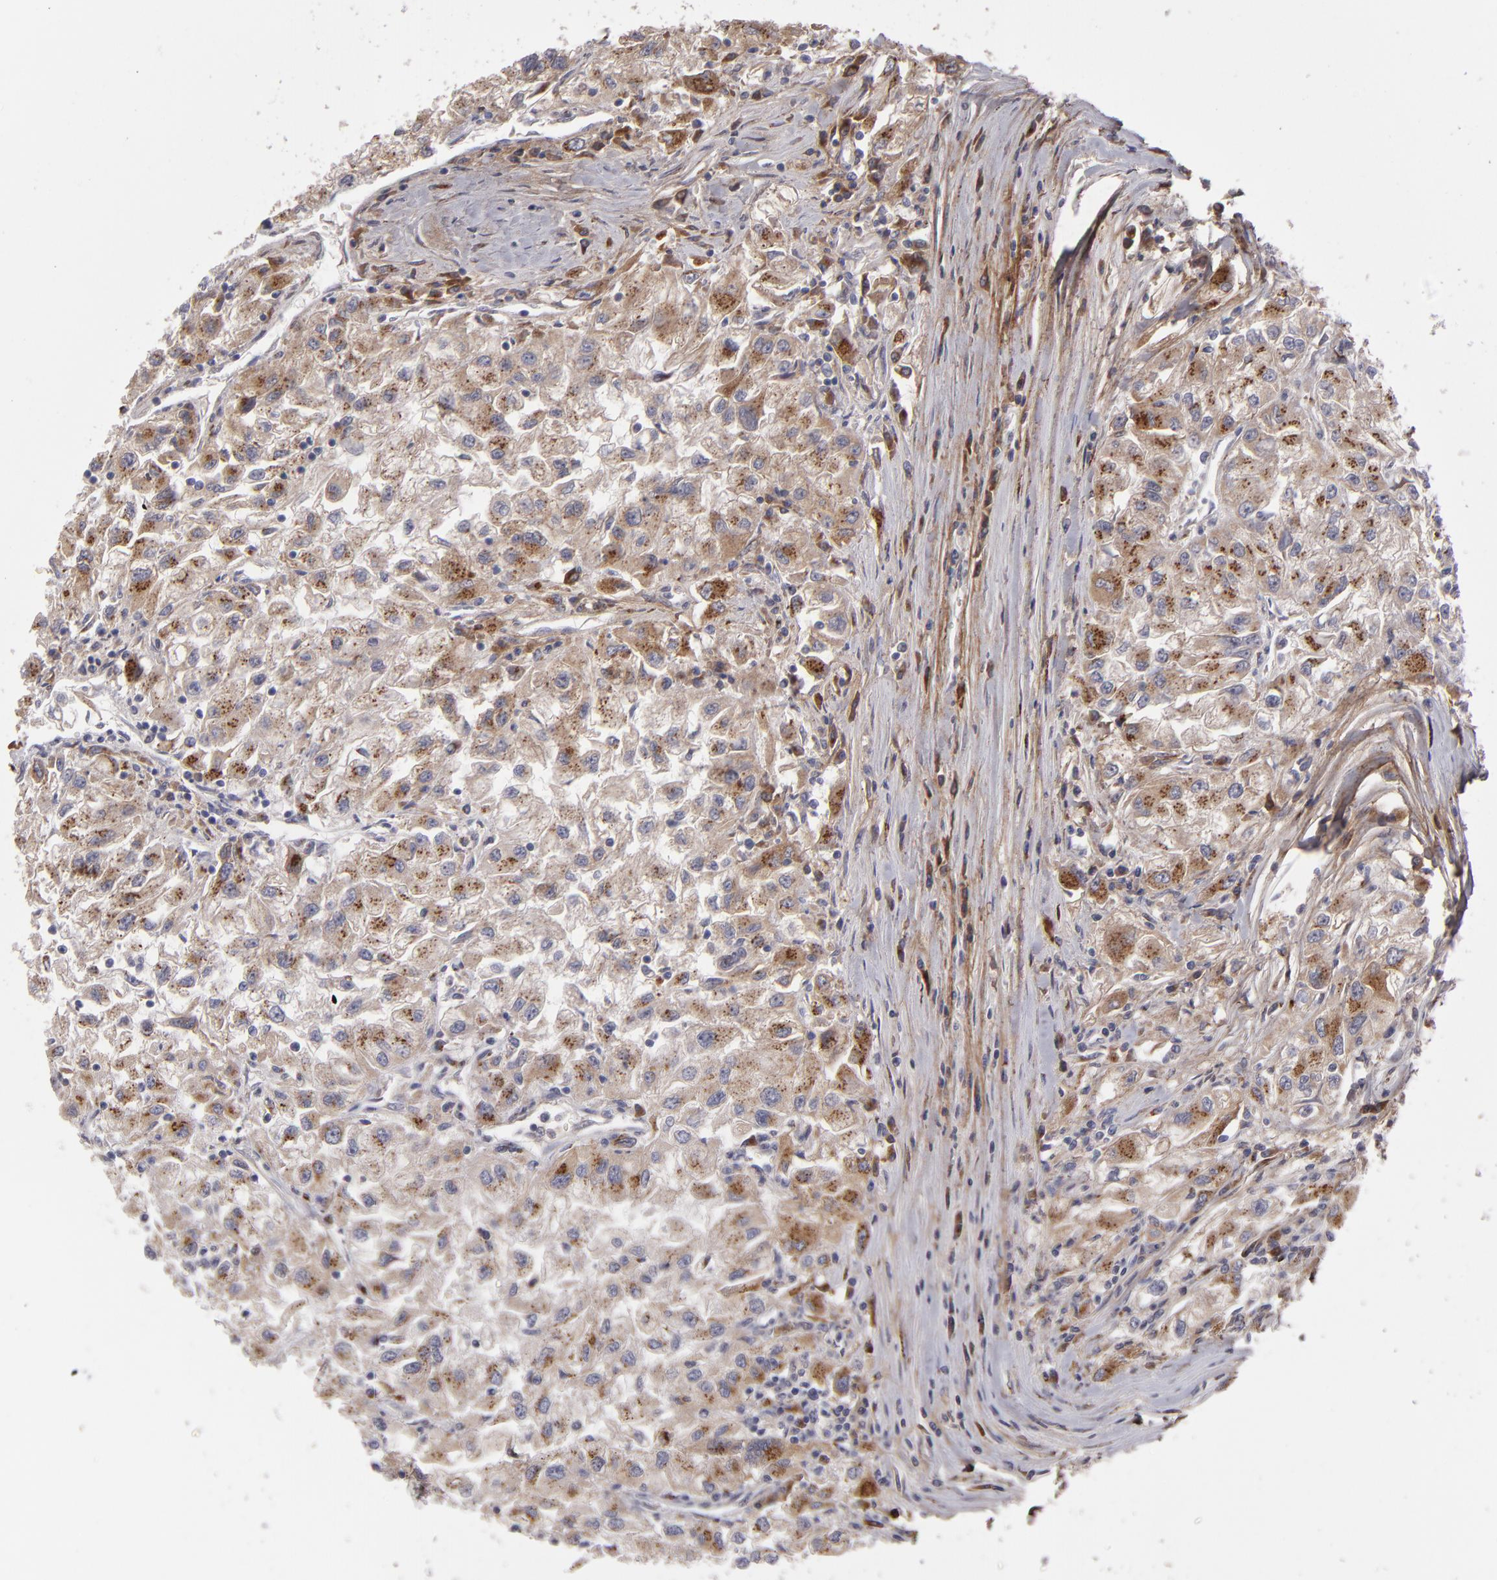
{"staining": {"intensity": "moderate", "quantity": ">75%", "location": "cytoplasmic/membranous"}, "tissue": "renal cancer", "cell_type": "Tumor cells", "image_type": "cancer", "snomed": [{"axis": "morphology", "description": "Adenocarcinoma, NOS"}, {"axis": "topography", "description": "Kidney"}], "caption": "The micrograph reveals a brown stain indicating the presence of a protein in the cytoplasmic/membranous of tumor cells in renal adenocarcinoma.", "gene": "IL12A", "patient": {"sex": "male", "age": 59}}